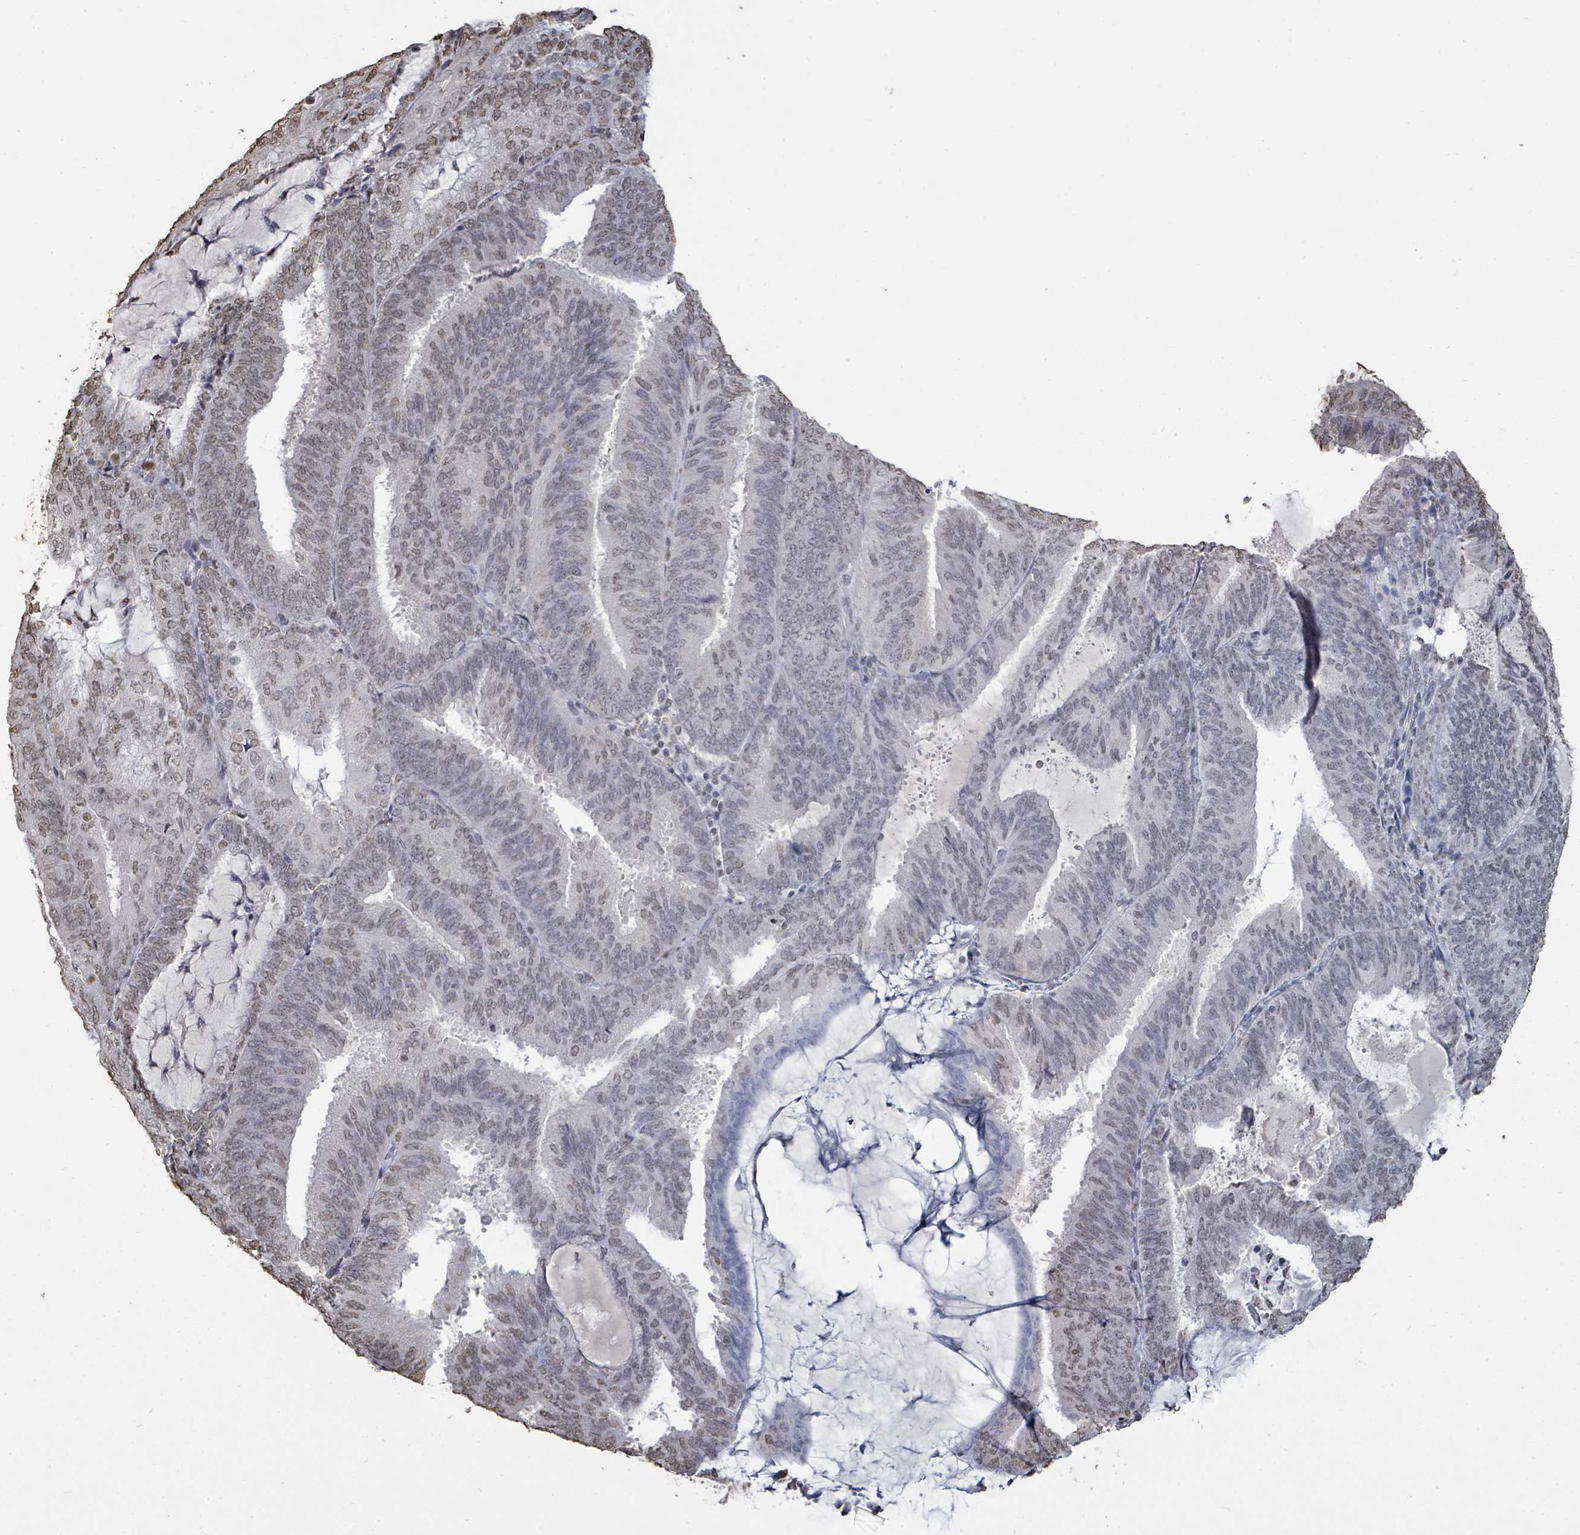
{"staining": {"intensity": "weak", "quantity": "<25%", "location": "nuclear"}, "tissue": "endometrial cancer", "cell_type": "Tumor cells", "image_type": "cancer", "snomed": [{"axis": "morphology", "description": "Adenocarcinoma, NOS"}, {"axis": "topography", "description": "Endometrium"}], "caption": "The micrograph shows no staining of tumor cells in endometrial adenocarcinoma. The staining was performed using DAB to visualize the protein expression in brown, while the nuclei were stained in blue with hematoxylin (Magnification: 20x).", "gene": "MRPS12", "patient": {"sex": "female", "age": 81}}